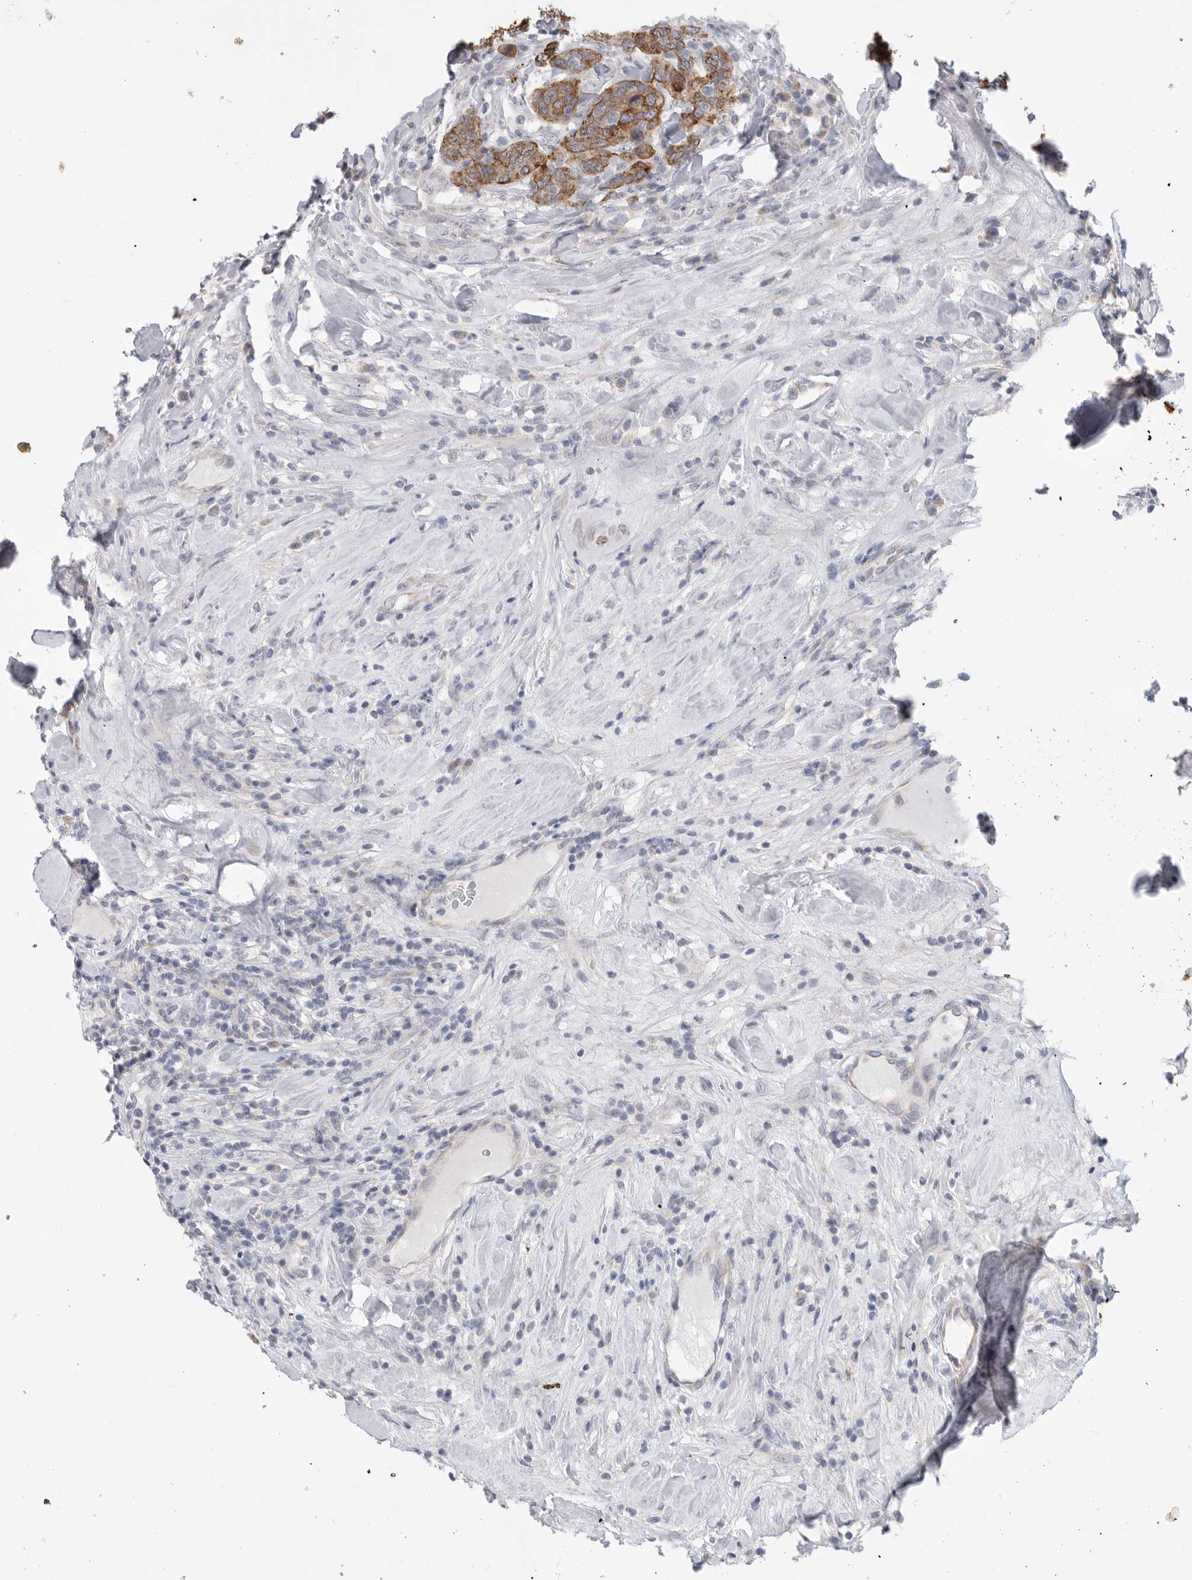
{"staining": {"intensity": "moderate", "quantity": ">75%", "location": "cytoplasmic/membranous"}, "tissue": "breast cancer", "cell_type": "Tumor cells", "image_type": "cancer", "snomed": [{"axis": "morphology", "description": "Duct carcinoma"}, {"axis": "topography", "description": "Breast"}], "caption": "Immunohistochemistry (IHC) (DAB (3,3'-diaminobenzidine)) staining of human breast intraductal carcinoma exhibits moderate cytoplasmic/membranous protein expression in approximately >75% of tumor cells.", "gene": "MTFR1L", "patient": {"sex": "female", "age": 37}}